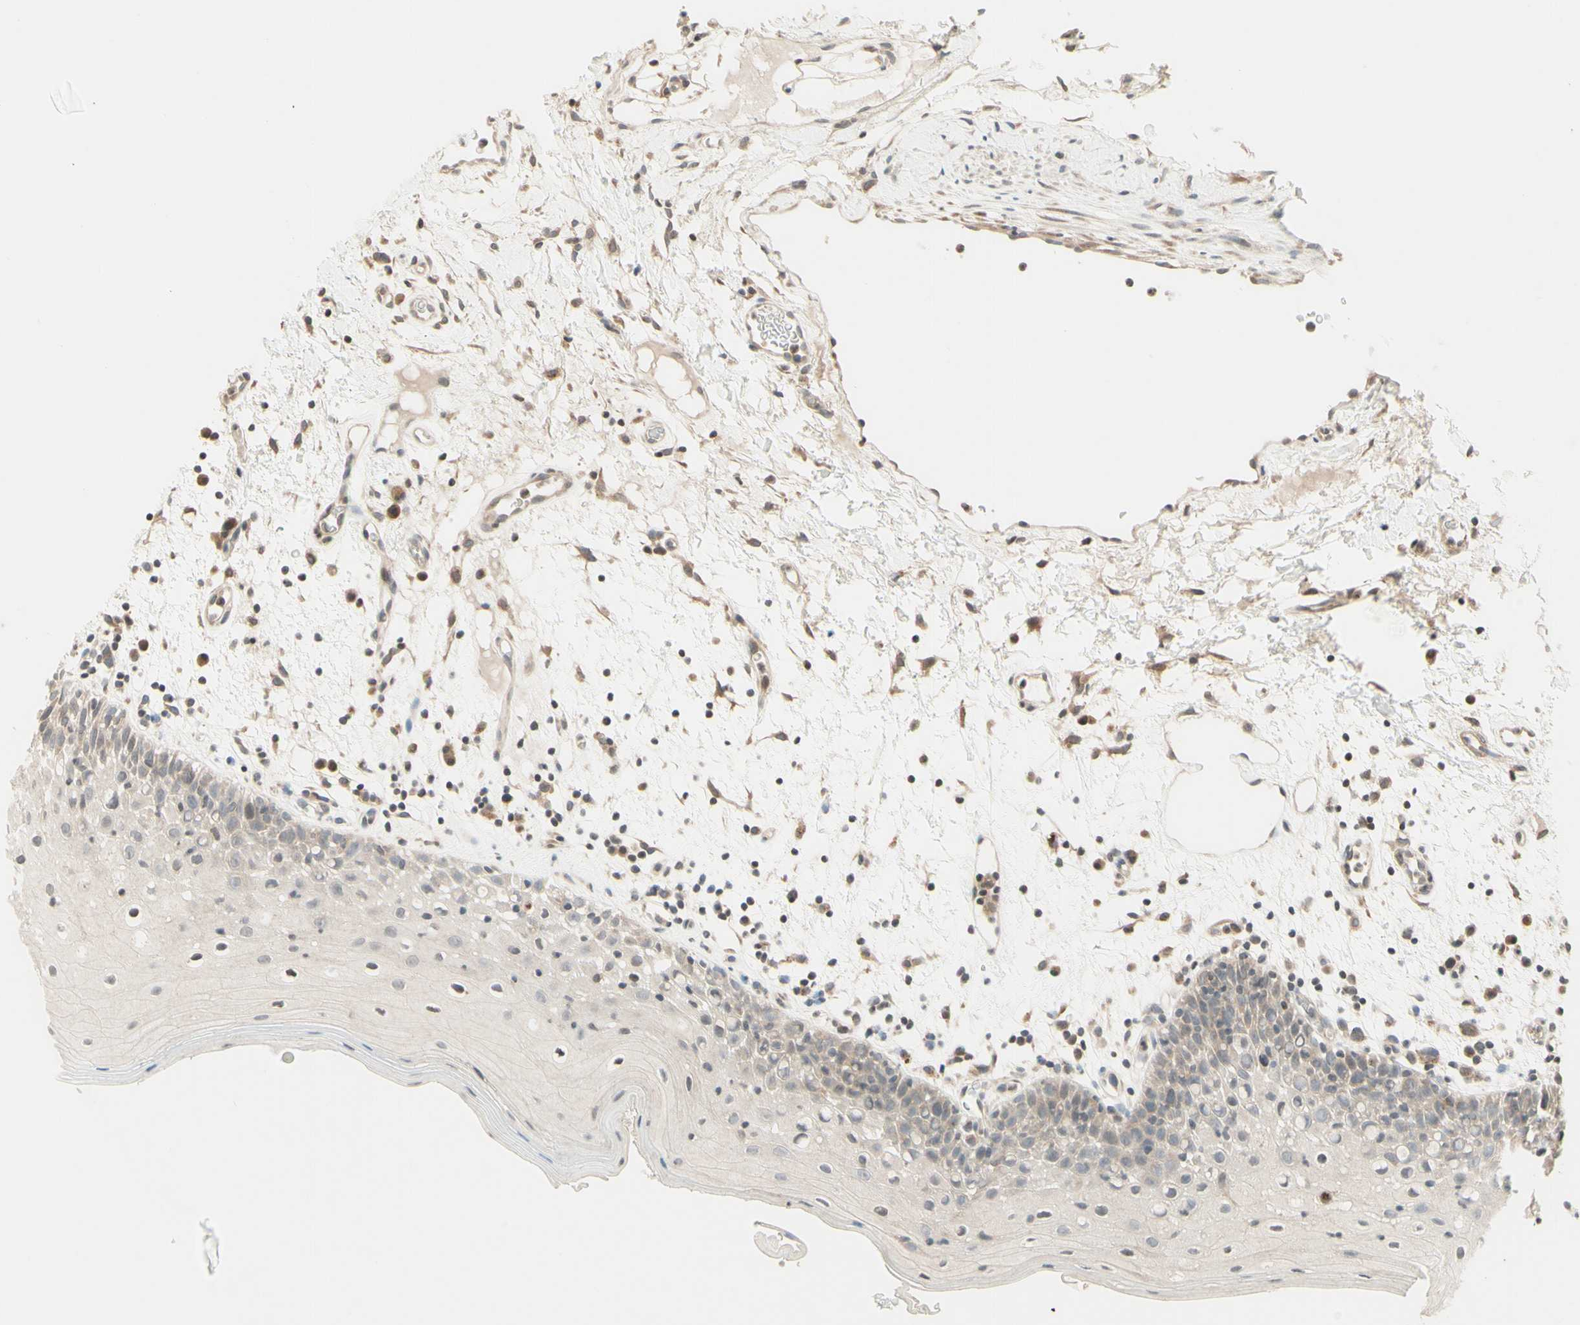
{"staining": {"intensity": "weak", "quantity": ">75%", "location": "cytoplasmic/membranous"}, "tissue": "oral mucosa", "cell_type": "Squamous epithelial cells", "image_type": "normal", "snomed": [{"axis": "morphology", "description": "Normal tissue, NOS"}, {"axis": "morphology", "description": "Squamous cell carcinoma, NOS"}, {"axis": "topography", "description": "Skeletal muscle"}, {"axis": "topography", "description": "Oral tissue"}], "caption": "The image shows a brown stain indicating the presence of a protein in the cytoplasmic/membranous of squamous epithelial cells in oral mucosa. The staining is performed using DAB brown chromogen to label protein expression. The nuclei are counter-stained blue using hematoxylin.", "gene": "ZW10", "patient": {"sex": "male", "age": 71}}